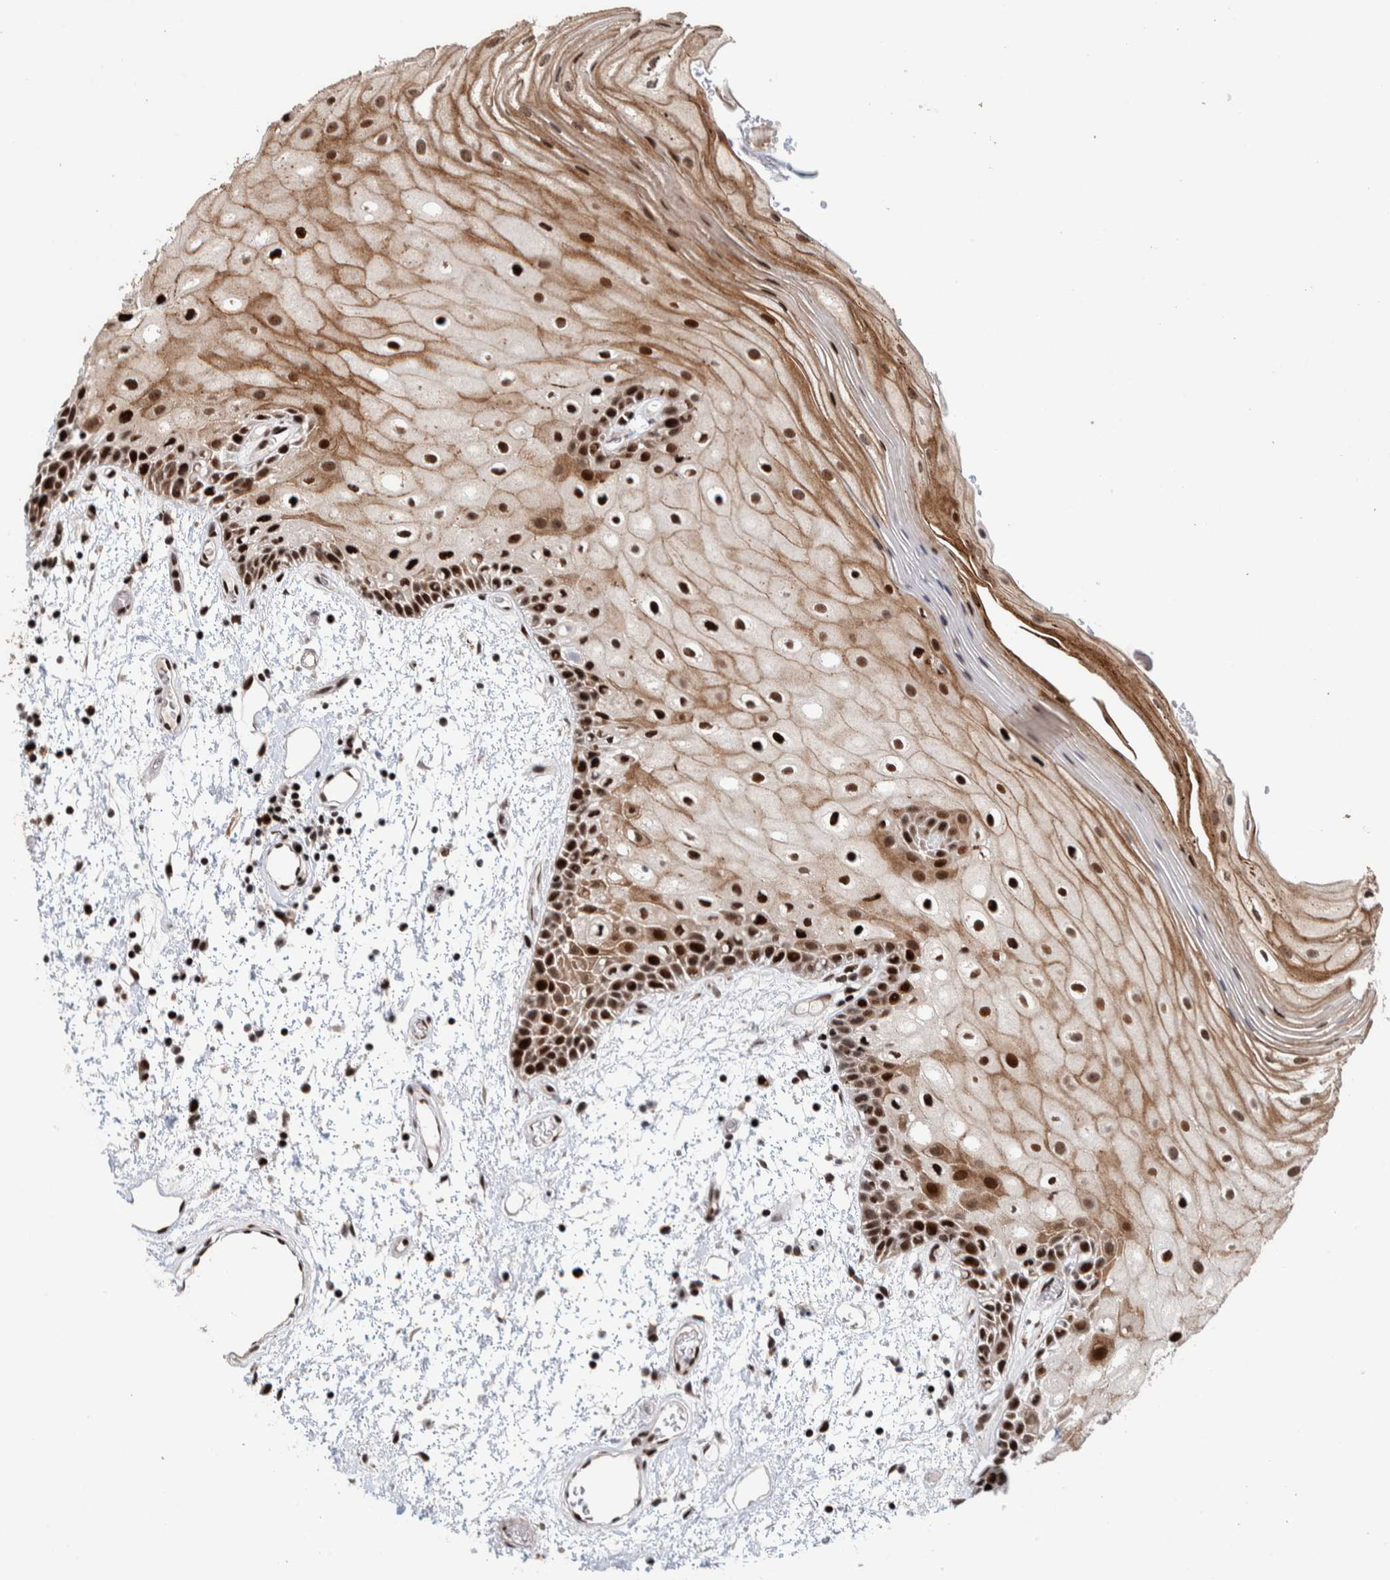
{"staining": {"intensity": "strong", "quantity": ">75%", "location": "cytoplasmic/membranous,nuclear"}, "tissue": "oral mucosa", "cell_type": "Squamous epithelial cells", "image_type": "normal", "snomed": [{"axis": "morphology", "description": "Normal tissue, NOS"}, {"axis": "topography", "description": "Oral tissue"}], "caption": "Immunohistochemistry (IHC) (DAB (3,3'-diaminobenzidine)) staining of unremarkable oral mucosa demonstrates strong cytoplasmic/membranous,nuclear protein expression in about >75% of squamous epithelial cells. The protein of interest is stained brown, and the nuclei are stained in blue (DAB IHC with brightfield microscopy, high magnification).", "gene": "CHD4", "patient": {"sex": "male", "age": 52}}